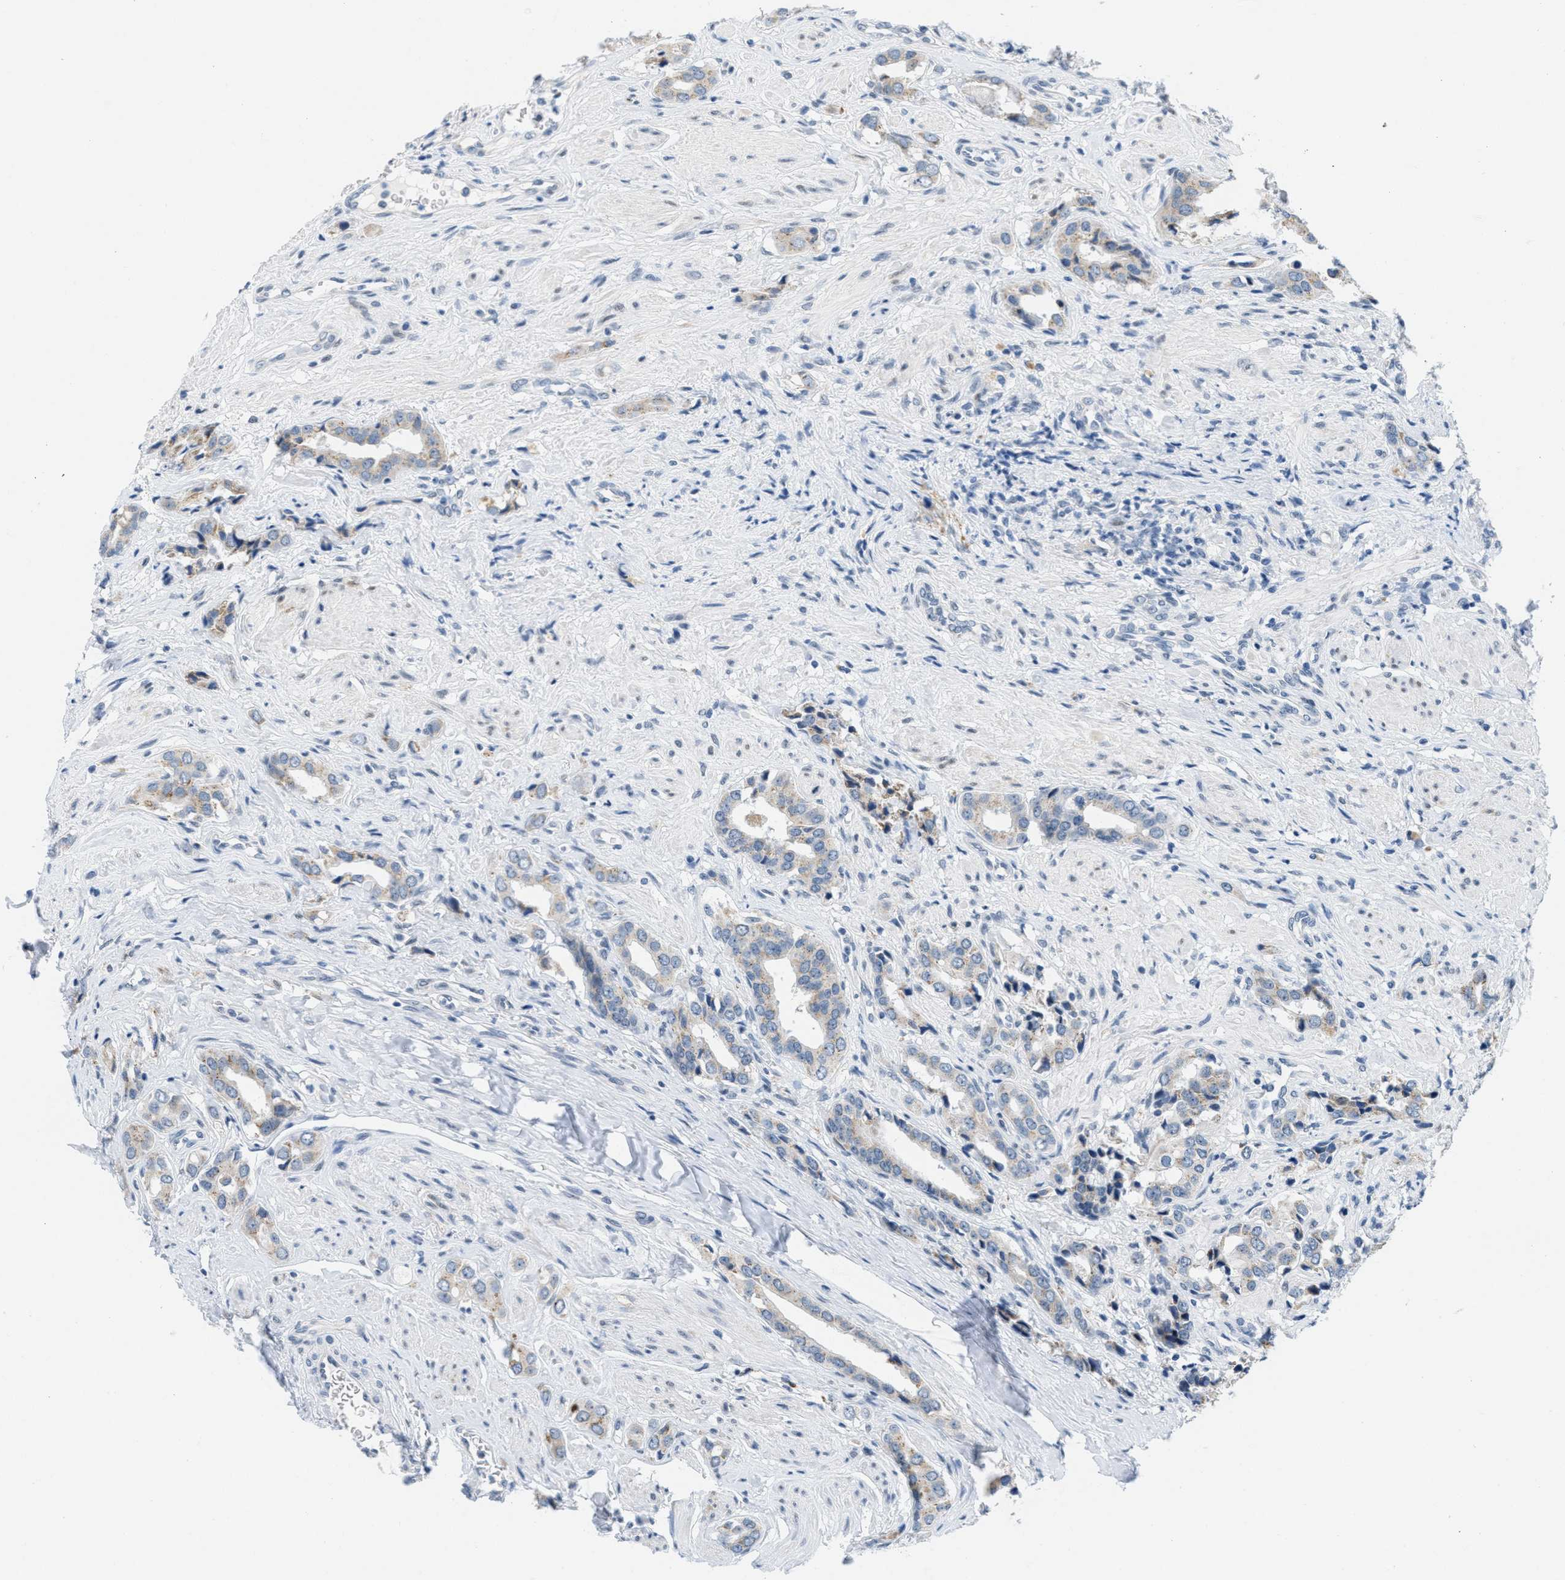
{"staining": {"intensity": "weak", "quantity": "<25%", "location": "cytoplasmic/membranous"}, "tissue": "prostate cancer", "cell_type": "Tumor cells", "image_type": "cancer", "snomed": [{"axis": "morphology", "description": "Adenocarcinoma, High grade"}, {"axis": "topography", "description": "Prostate"}], "caption": "This image is of prostate cancer stained with IHC to label a protein in brown with the nuclei are counter-stained blue. There is no positivity in tumor cells.", "gene": "HS3ST2", "patient": {"sex": "male", "age": 52}}